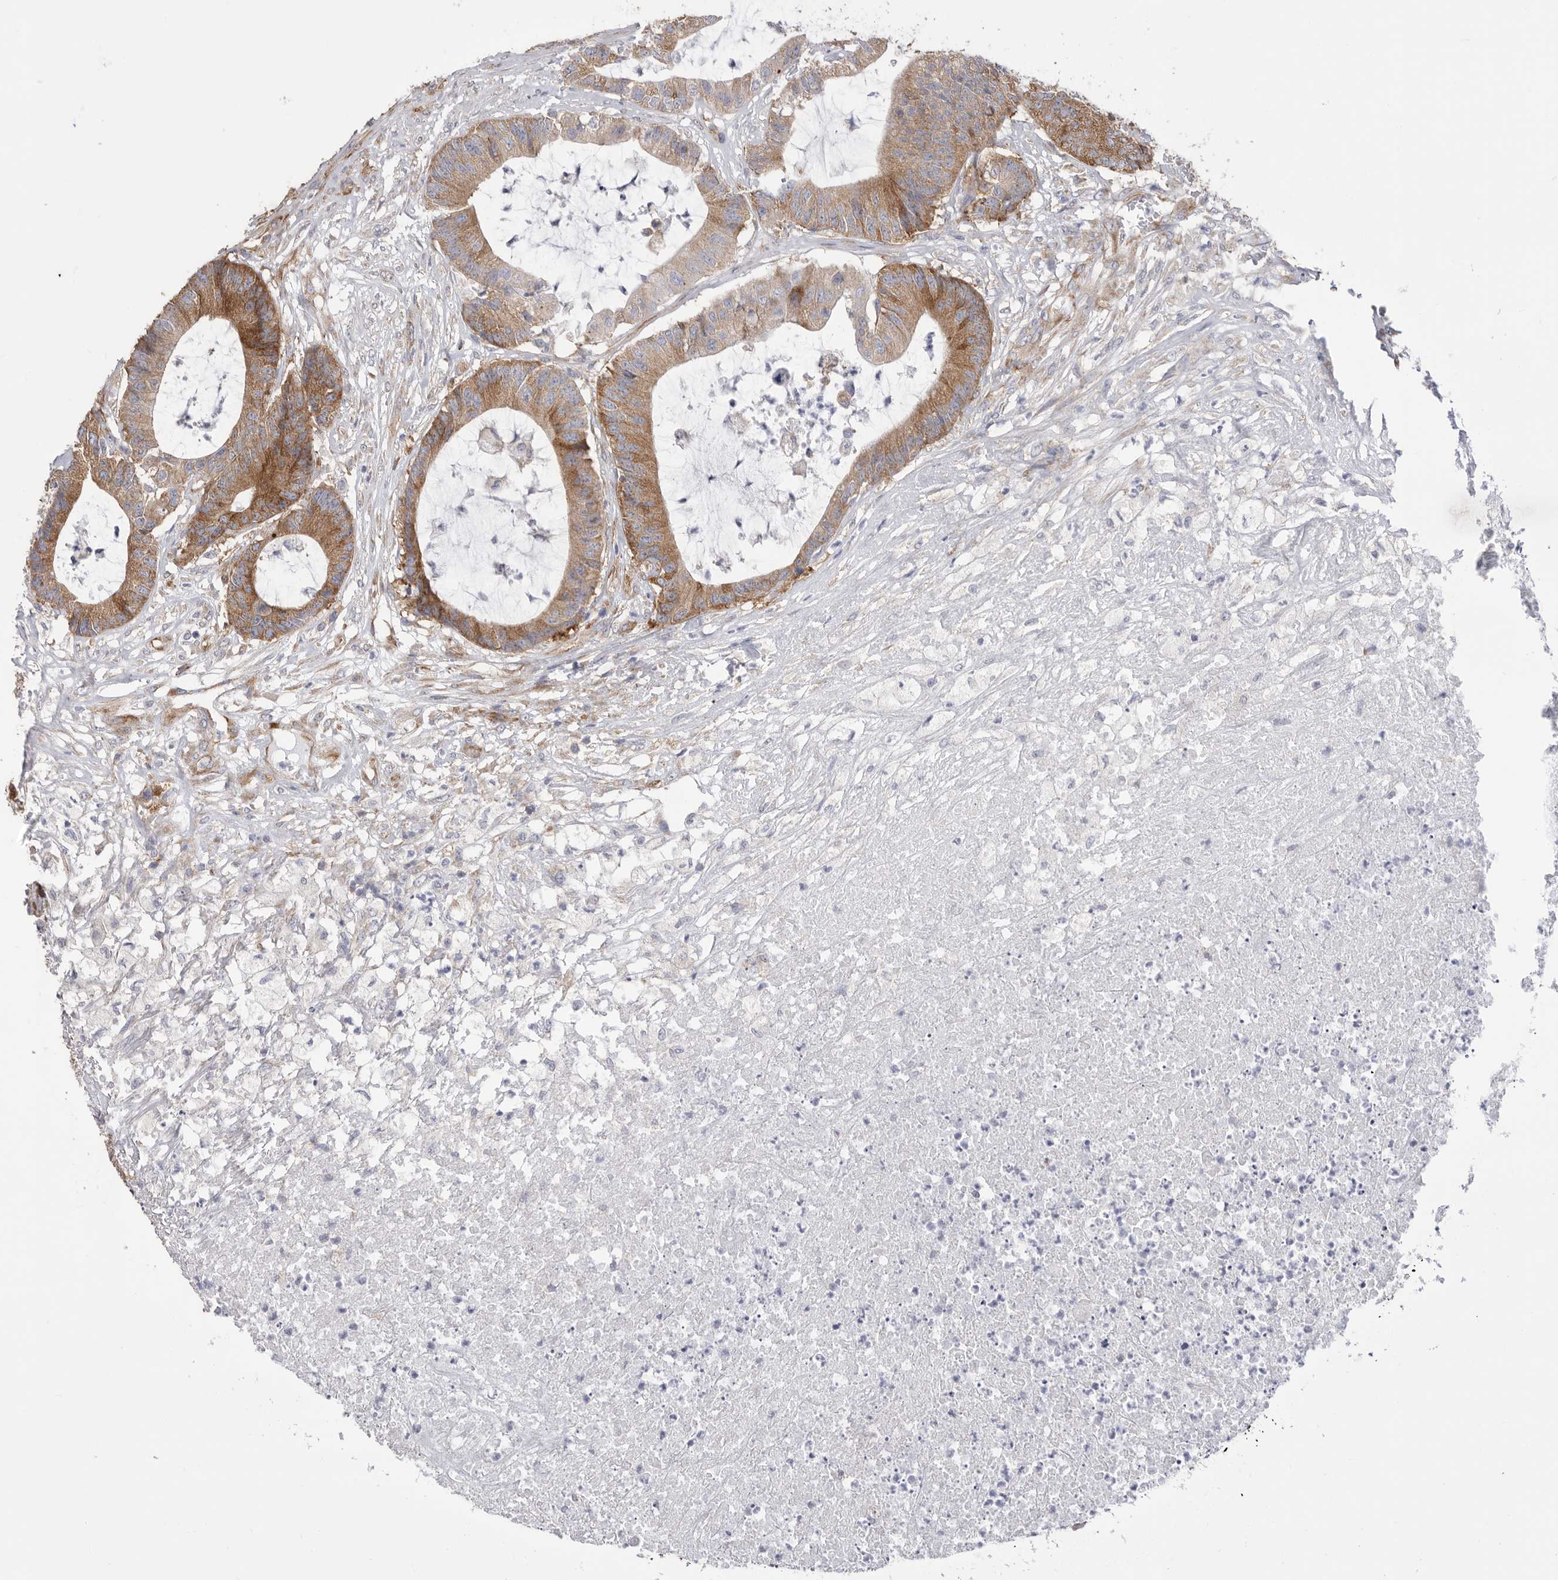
{"staining": {"intensity": "moderate", "quantity": ">75%", "location": "cytoplasmic/membranous"}, "tissue": "colorectal cancer", "cell_type": "Tumor cells", "image_type": "cancer", "snomed": [{"axis": "morphology", "description": "Adenocarcinoma, NOS"}, {"axis": "topography", "description": "Colon"}], "caption": "Colorectal adenocarcinoma stained with a protein marker shows moderate staining in tumor cells.", "gene": "SERBP1", "patient": {"sex": "female", "age": 84}}